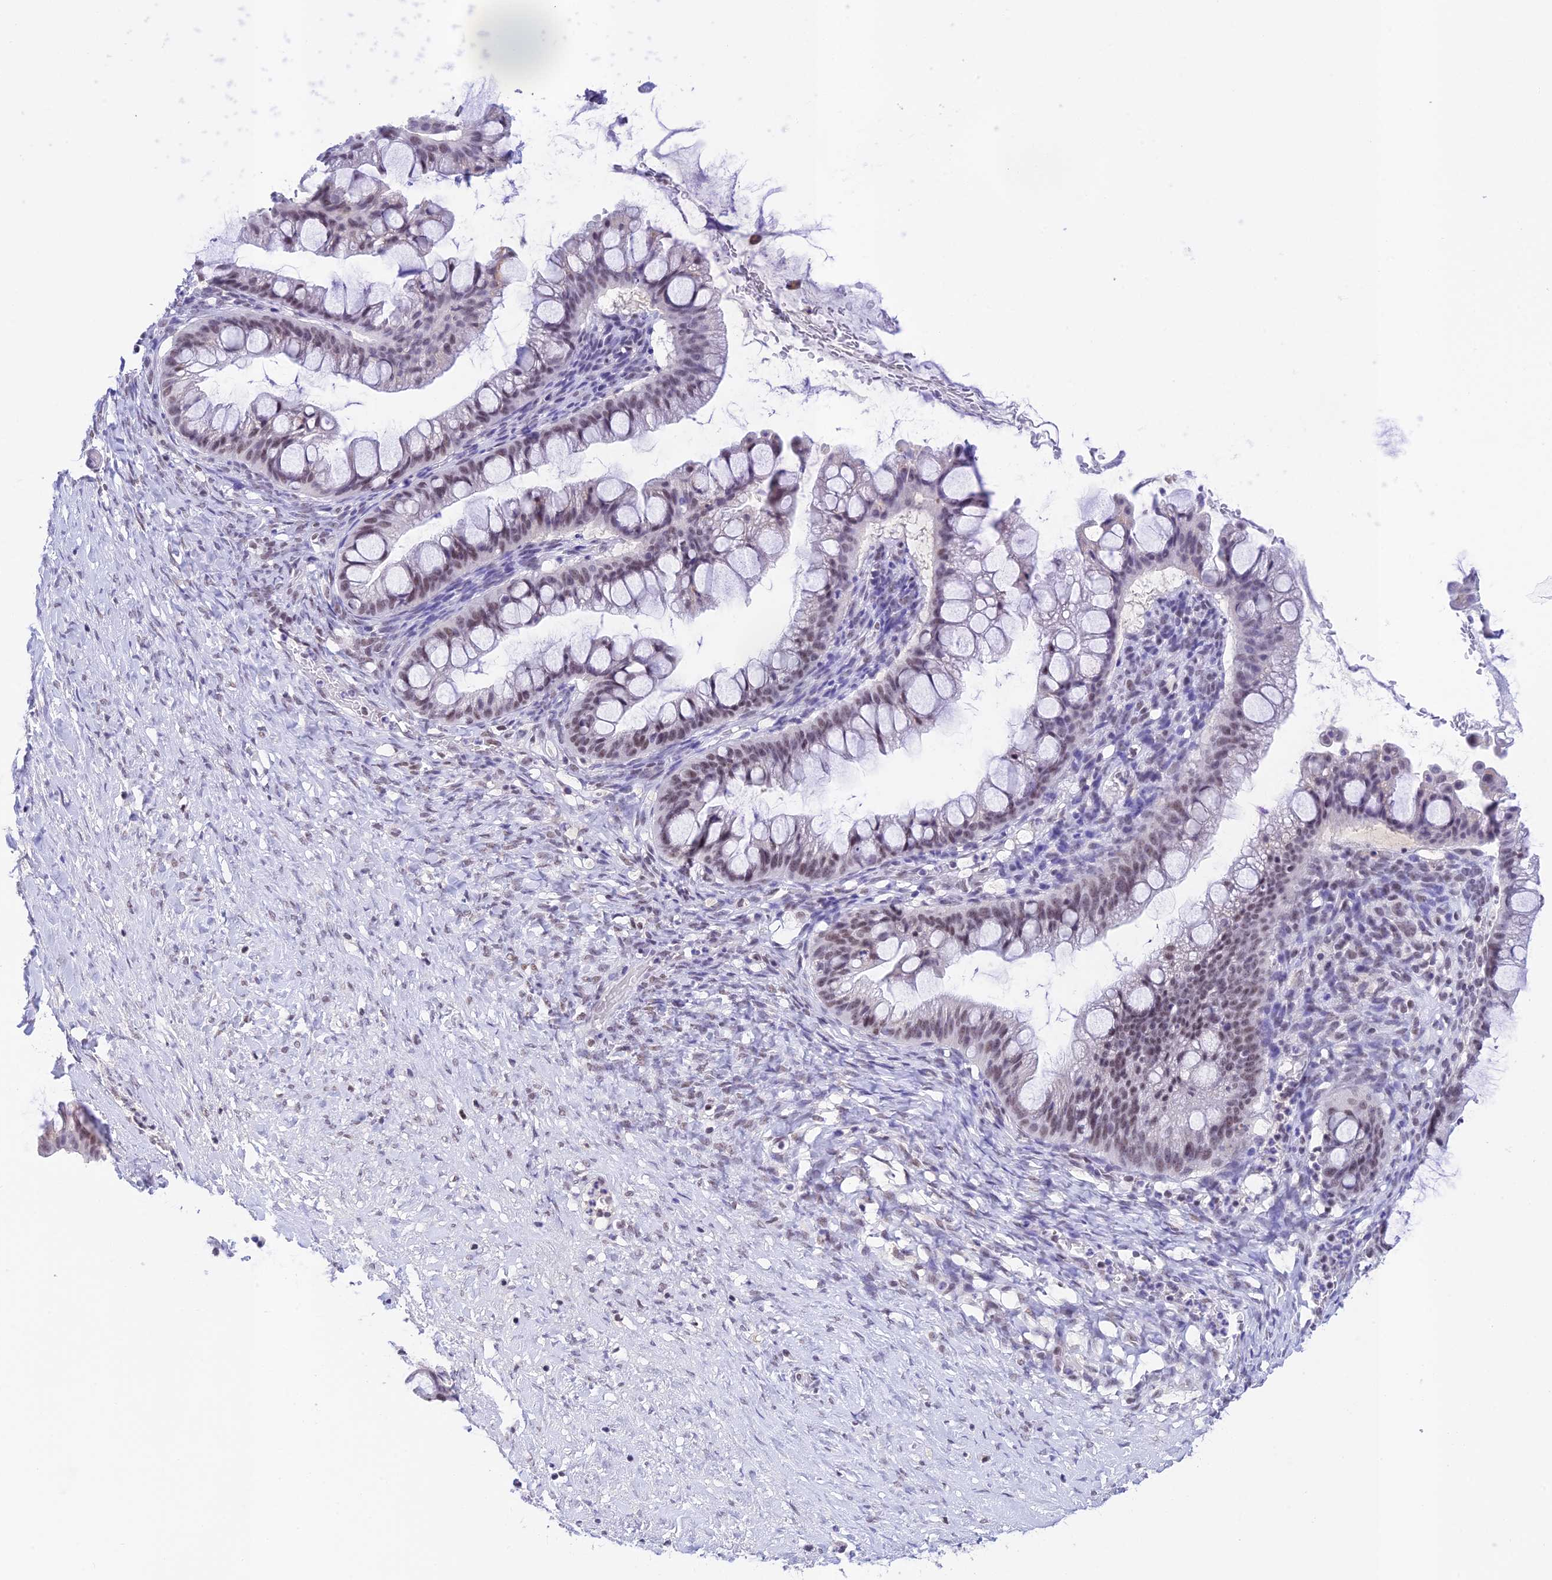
{"staining": {"intensity": "weak", "quantity": "<25%", "location": "nuclear"}, "tissue": "ovarian cancer", "cell_type": "Tumor cells", "image_type": "cancer", "snomed": [{"axis": "morphology", "description": "Cystadenocarcinoma, mucinous, NOS"}, {"axis": "topography", "description": "Ovary"}], "caption": "An image of human ovarian mucinous cystadenocarcinoma is negative for staining in tumor cells.", "gene": "THAP11", "patient": {"sex": "female", "age": 73}}